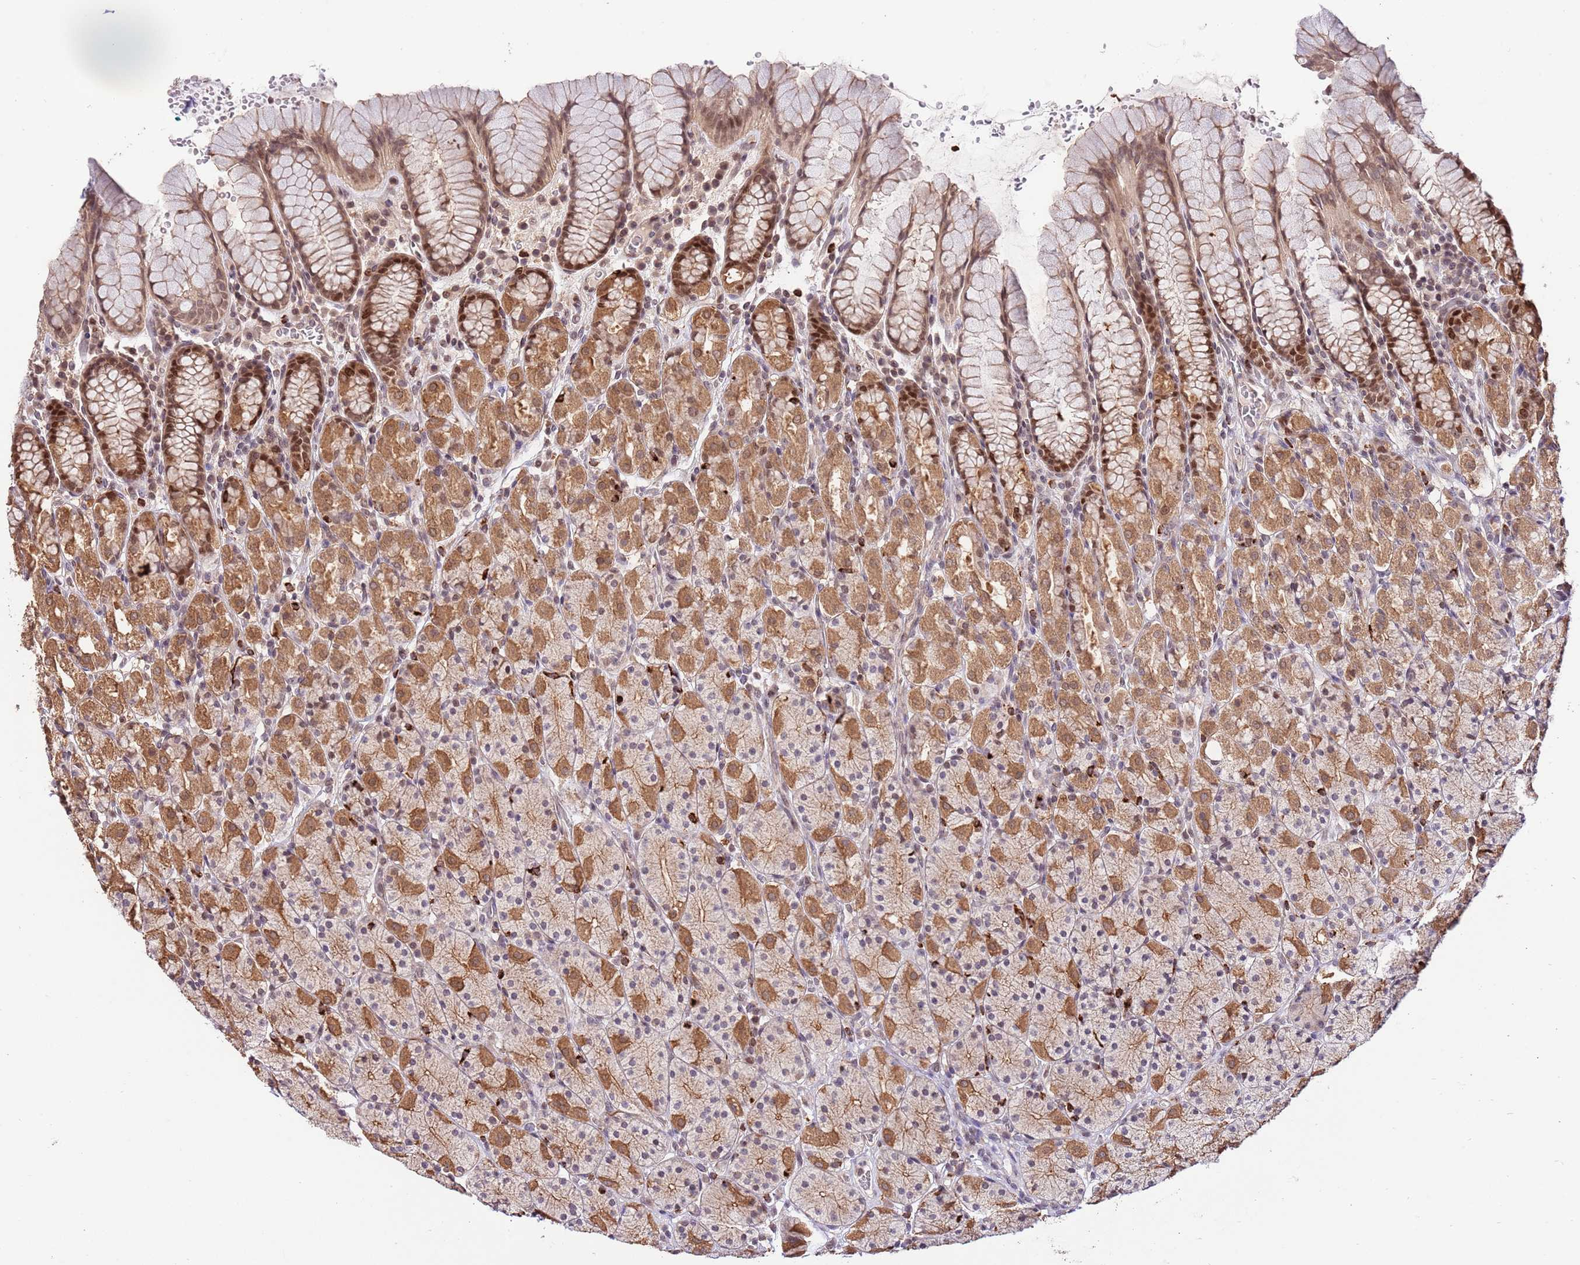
{"staining": {"intensity": "moderate", "quantity": ">75%", "location": "cytoplasmic/membranous,nuclear"}, "tissue": "stomach", "cell_type": "Glandular cells", "image_type": "normal", "snomed": [{"axis": "morphology", "description": "Normal tissue, NOS"}, {"axis": "topography", "description": "Stomach, upper"}, {"axis": "topography", "description": "Stomach"}], "caption": "This micrograph displays IHC staining of normal human stomach, with medium moderate cytoplasmic/membranous,nuclear expression in approximately >75% of glandular cells.", "gene": "RIF1", "patient": {"sex": "male", "age": 62}}